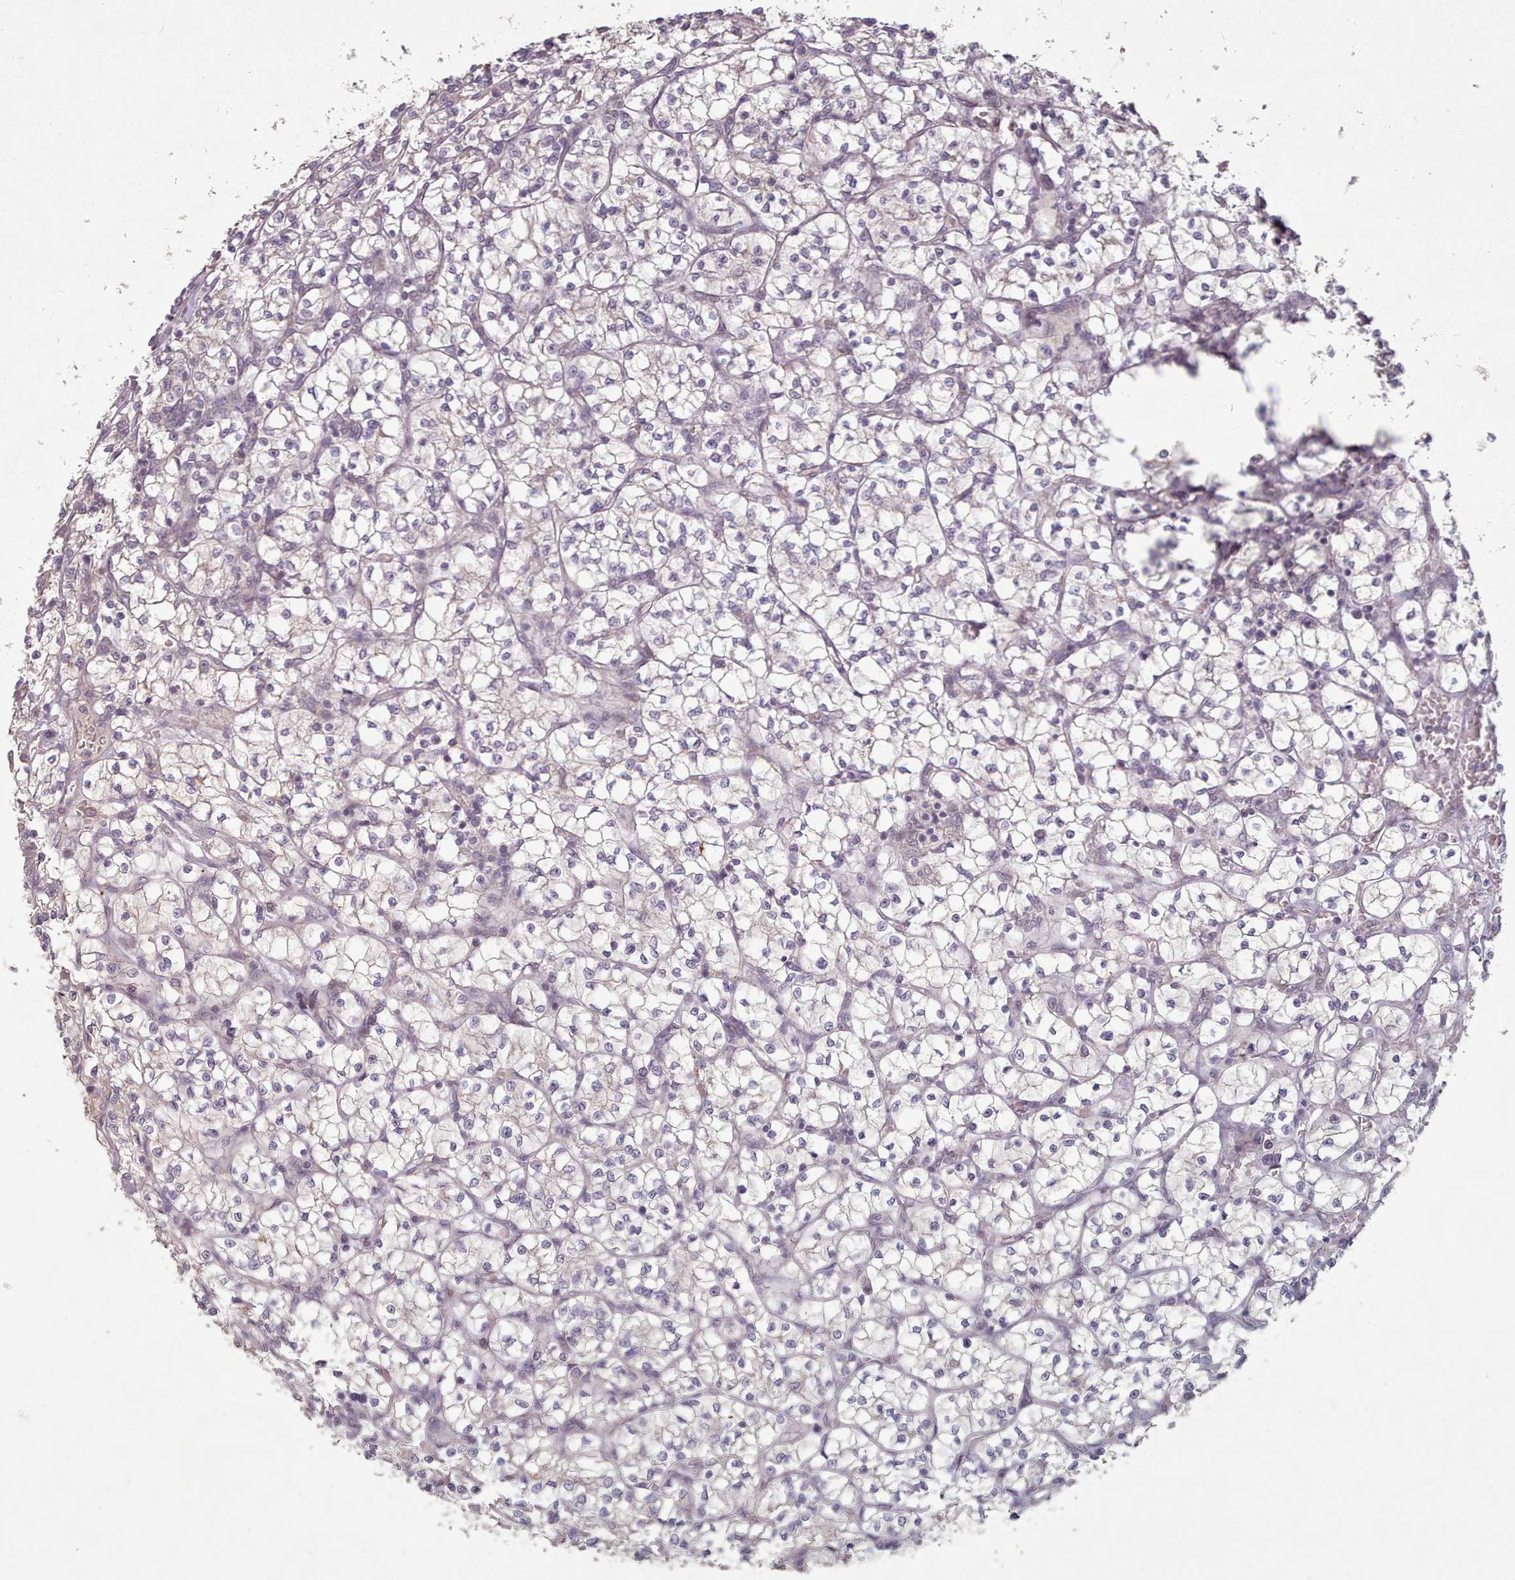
{"staining": {"intensity": "weak", "quantity": "<25%", "location": "cytoplasmic/membranous"}, "tissue": "renal cancer", "cell_type": "Tumor cells", "image_type": "cancer", "snomed": [{"axis": "morphology", "description": "Adenocarcinoma, NOS"}, {"axis": "topography", "description": "Kidney"}], "caption": "Immunohistochemistry (IHC) micrograph of neoplastic tissue: human renal cancer stained with DAB demonstrates no significant protein expression in tumor cells.", "gene": "ERCC6L", "patient": {"sex": "female", "age": 64}}